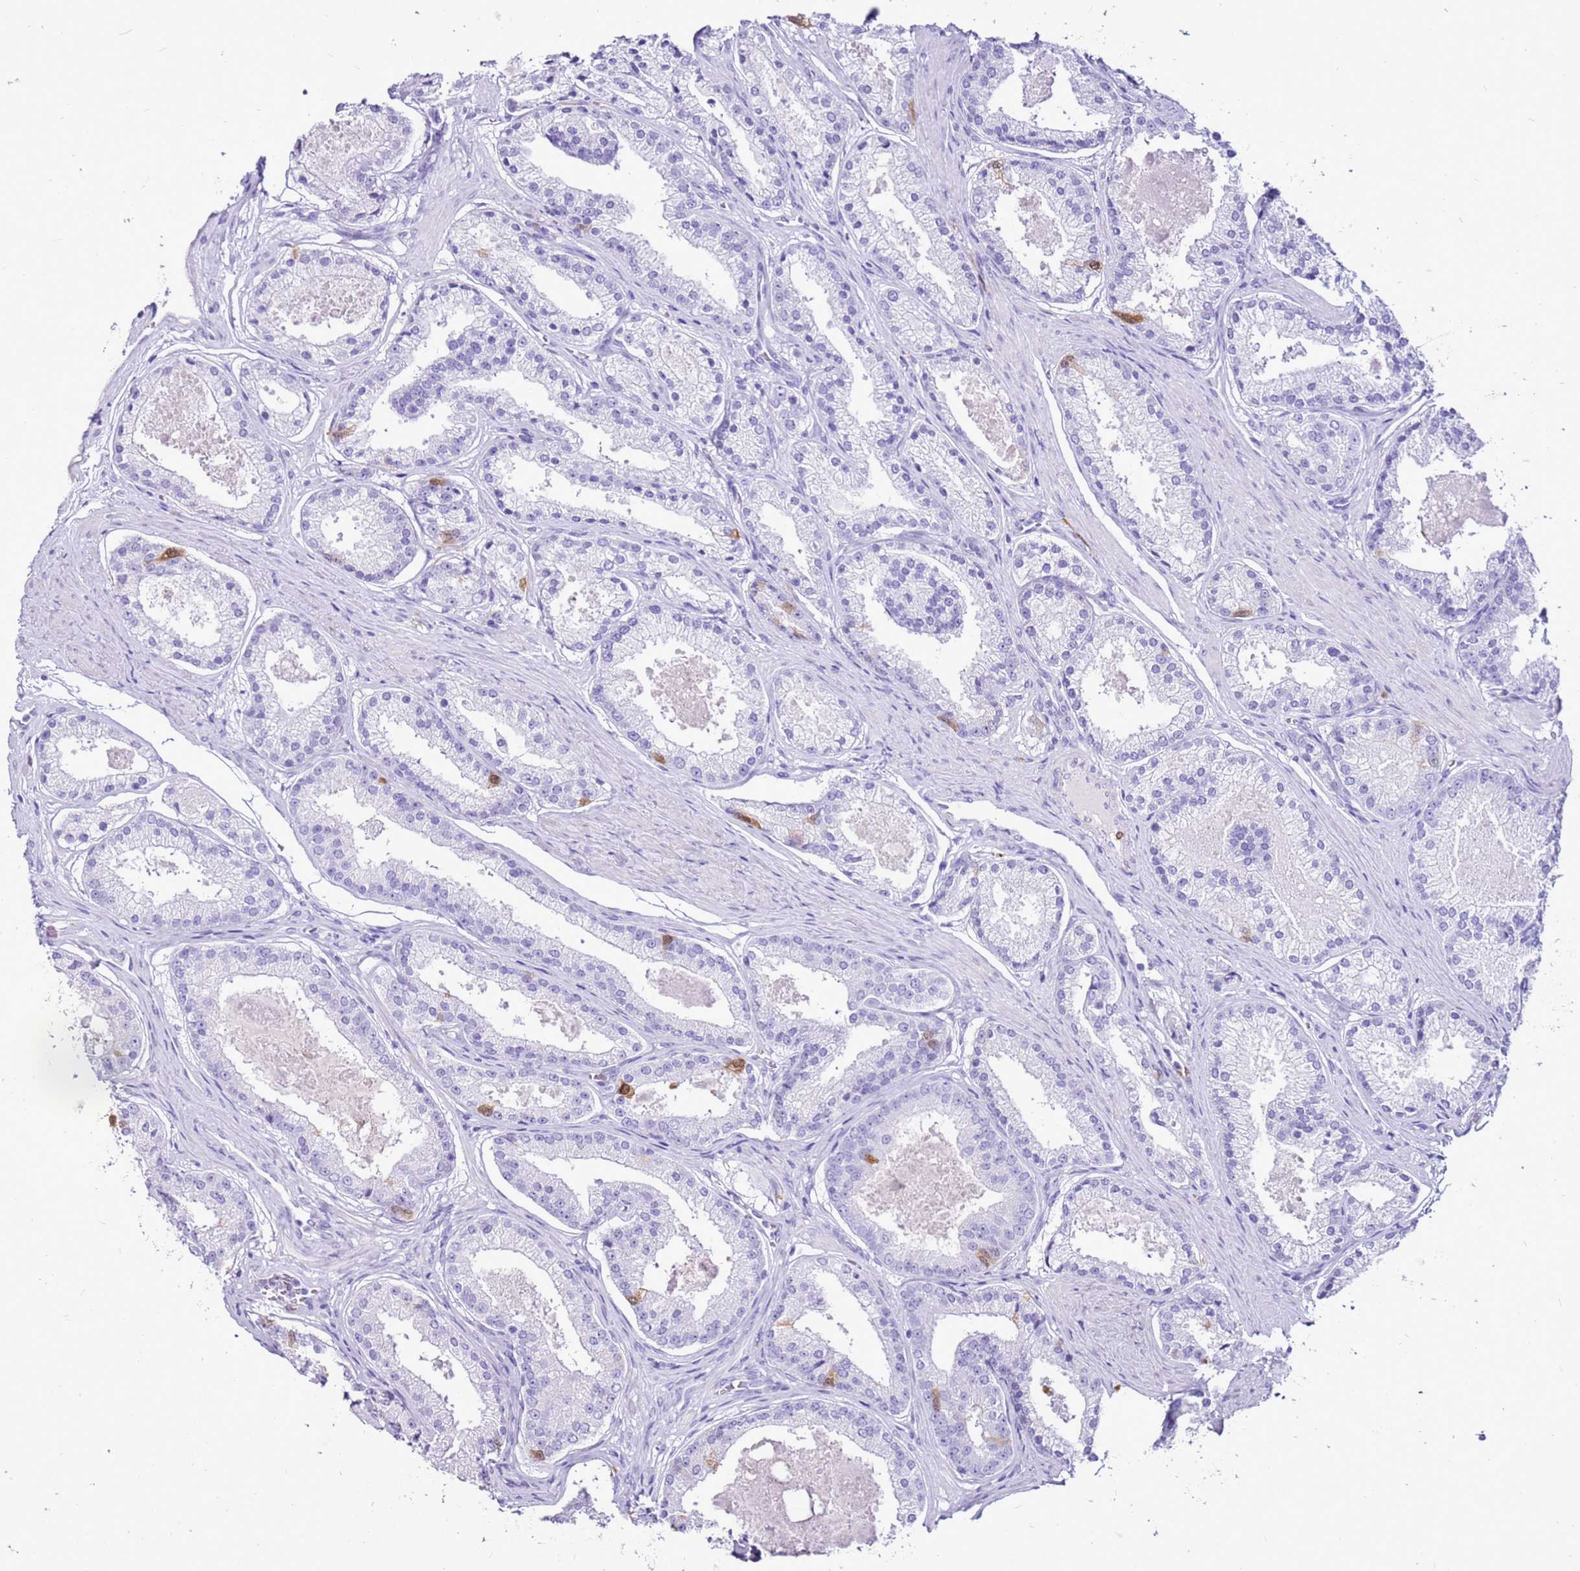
{"staining": {"intensity": "moderate", "quantity": "<25%", "location": "cytoplasmic/membranous,nuclear"}, "tissue": "prostate cancer", "cell_type": "Tumor cells", "image_type": "cancer", "snomed": [{"axis": "morphology", "description": "Adenocarcinoma, Low grade"}, {"axis": "topography", "description": "Prostate"}], "caption": "Human low-grade adenocarcinoma (prostate) stained for a protein (brown) shows moderate cytoplasmic/membranous and nuclear positive expression in approximately <25% of tumor cells.", "gene": "SPC25", "patient": {"sex": "male", "age": 59}}